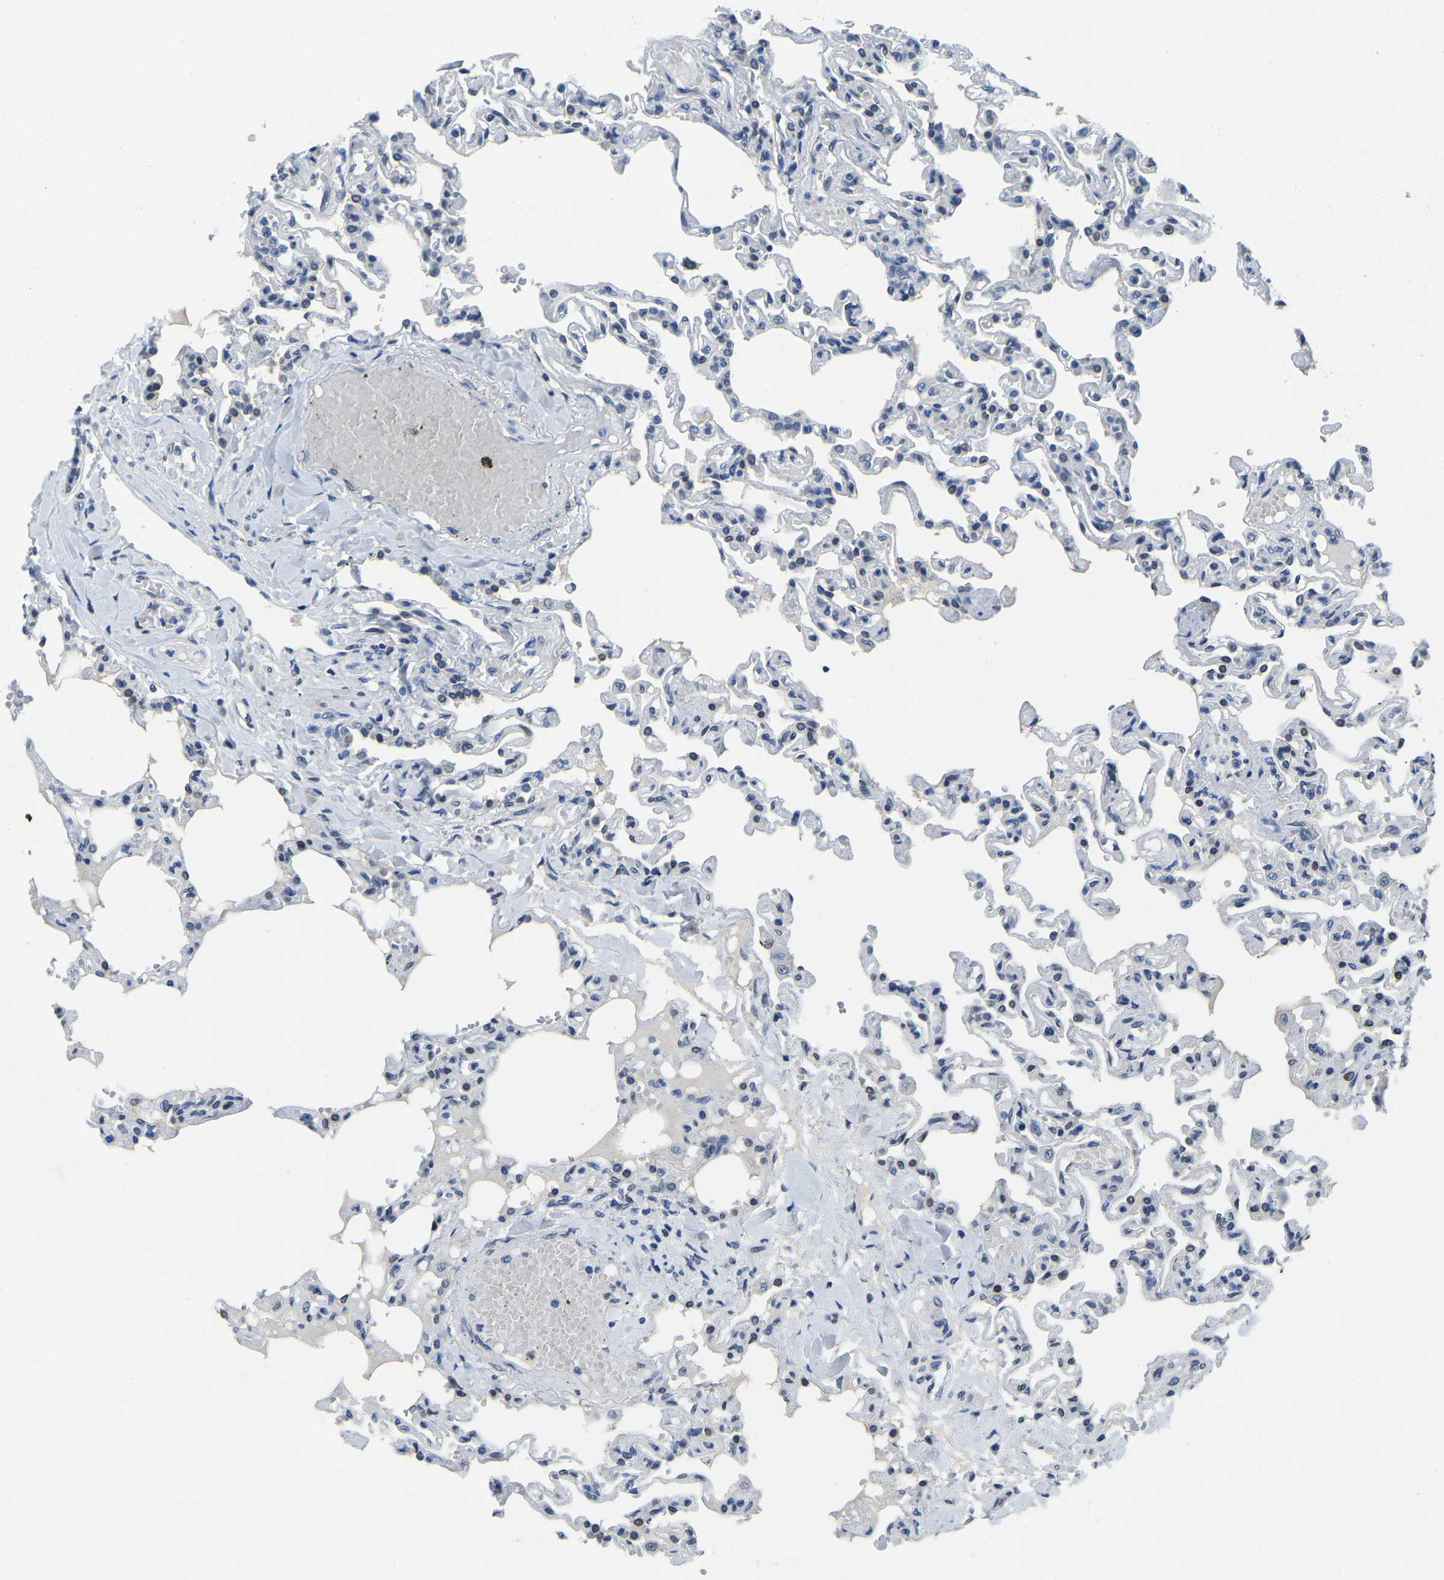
{"staining": {"intensity": "weak", "quantity": "<25%", "location": "cytoplasmic/membranous,nuclear"}, "tissue": "lung", "cell_type": "Alveolar cells", "image_type": "normal", "snomed": [{"axis": "morphology", "description": "Normal tissue, NOS"}, {"axis": "topography", "description": "Lung"}], "caption": "This is a micrograph of immunohistochemistry staining of benign lung, which shows no positivity in alveolar cells.", "gene": "RANBP2", "patient": {"sex": "male", "age": 21}}